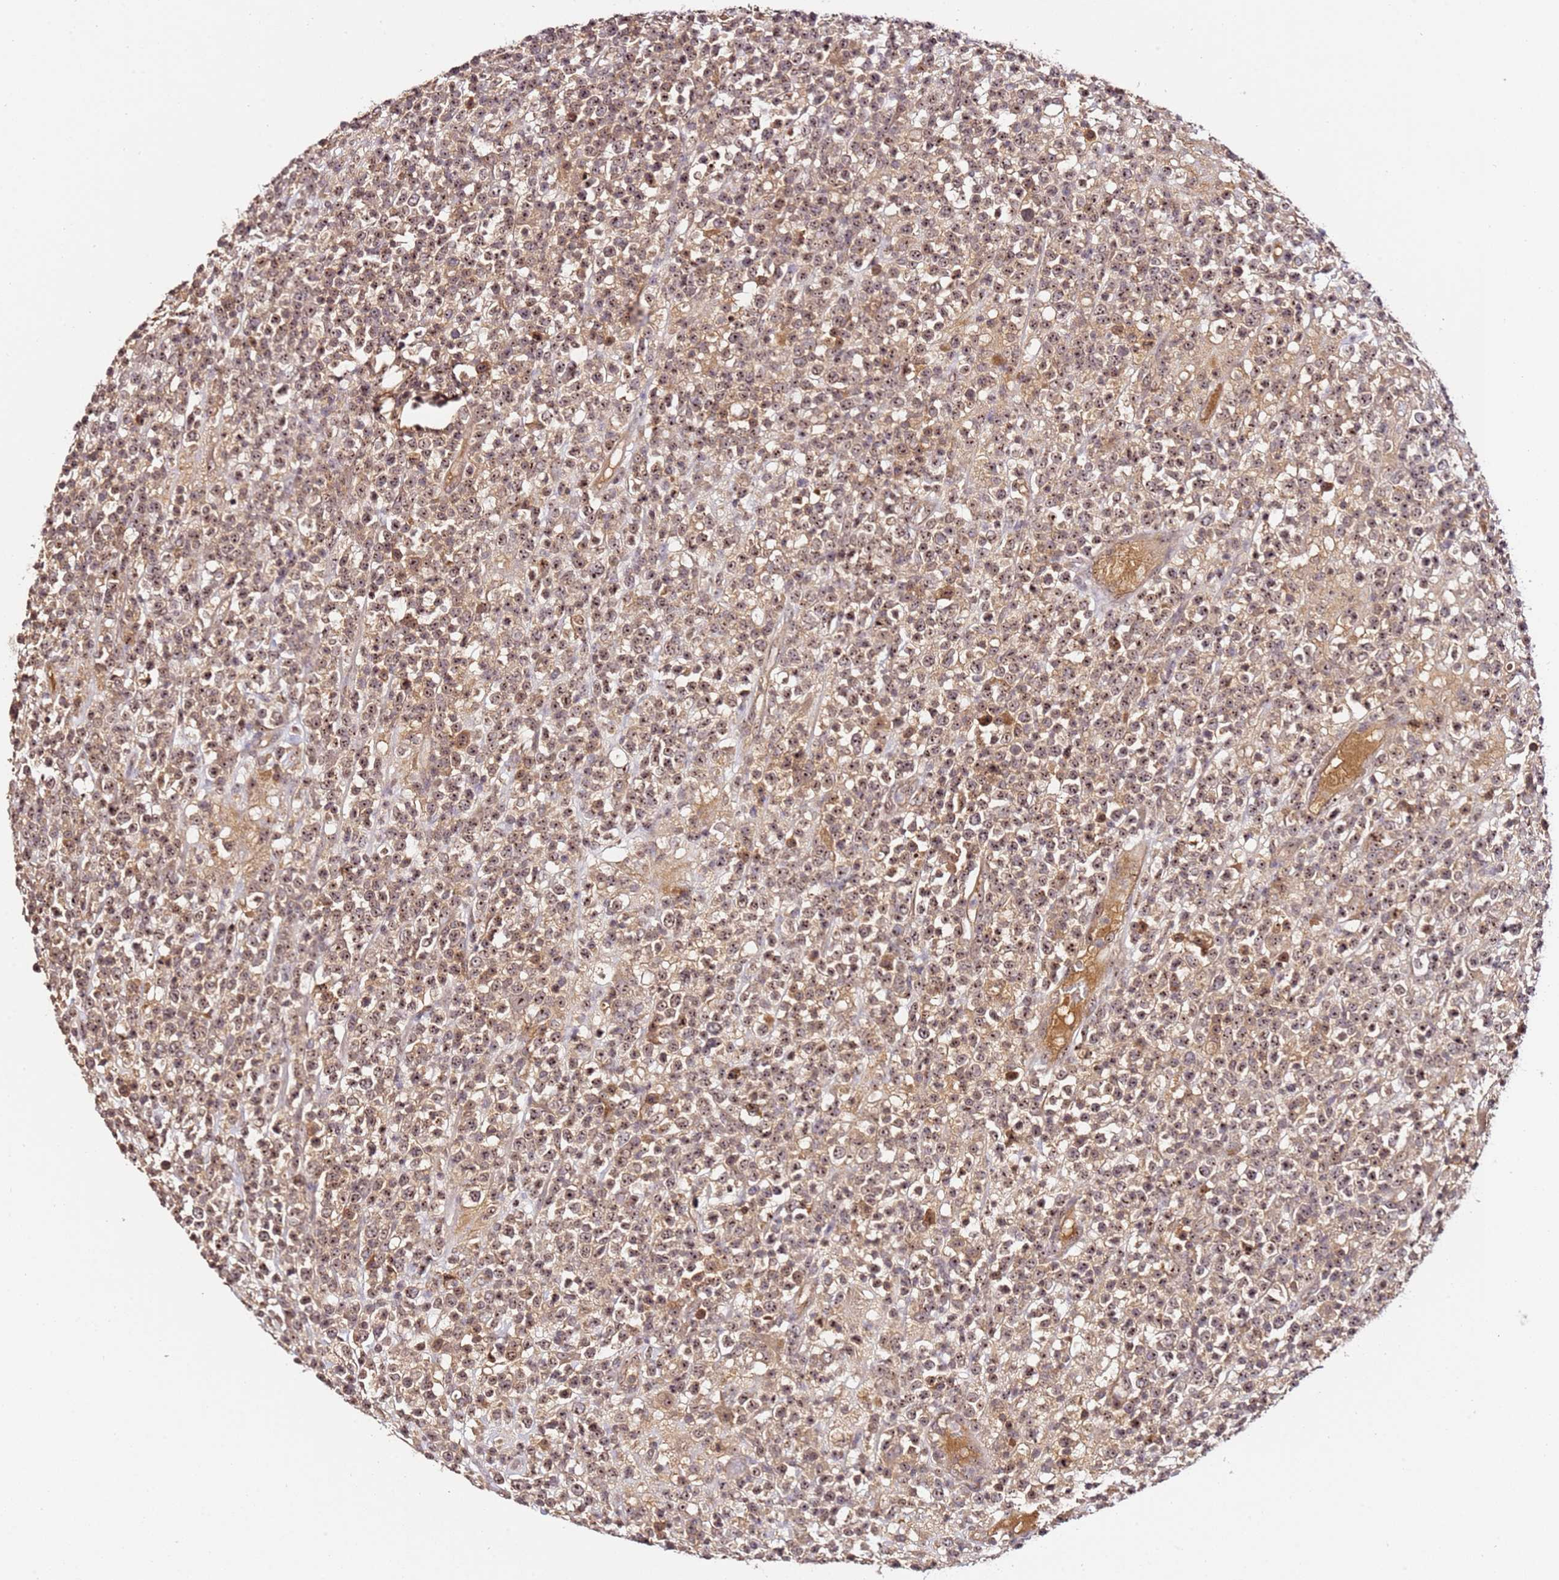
{"staining": {"intensity": "moderate", "quantity": ">75%", "location": "cytoplasmic/membranous,nuclear"}, "tissue": "lymphoma", "cell_type": "Tumor cells", "image_type": "cancer", "snomed": [{"axis": "morphology", "description": "Malignant lymphoma, non-Hodgkin's type, High grade"}, {"axis": "topography", "description": "Colon"}], "caption": "Immunohistochemical staining of human high-grade malignant lymphoma, non-Hodgkin's type exhibits medium levels of moderate cytoplasmic/membranous and nuclear staining in approximately >75% of tumor cells. Ihc stains the protein in brown and the nuclei are stained blue.", "gene": "DDX27", "patient": {"sex": "female", "age": 53}}